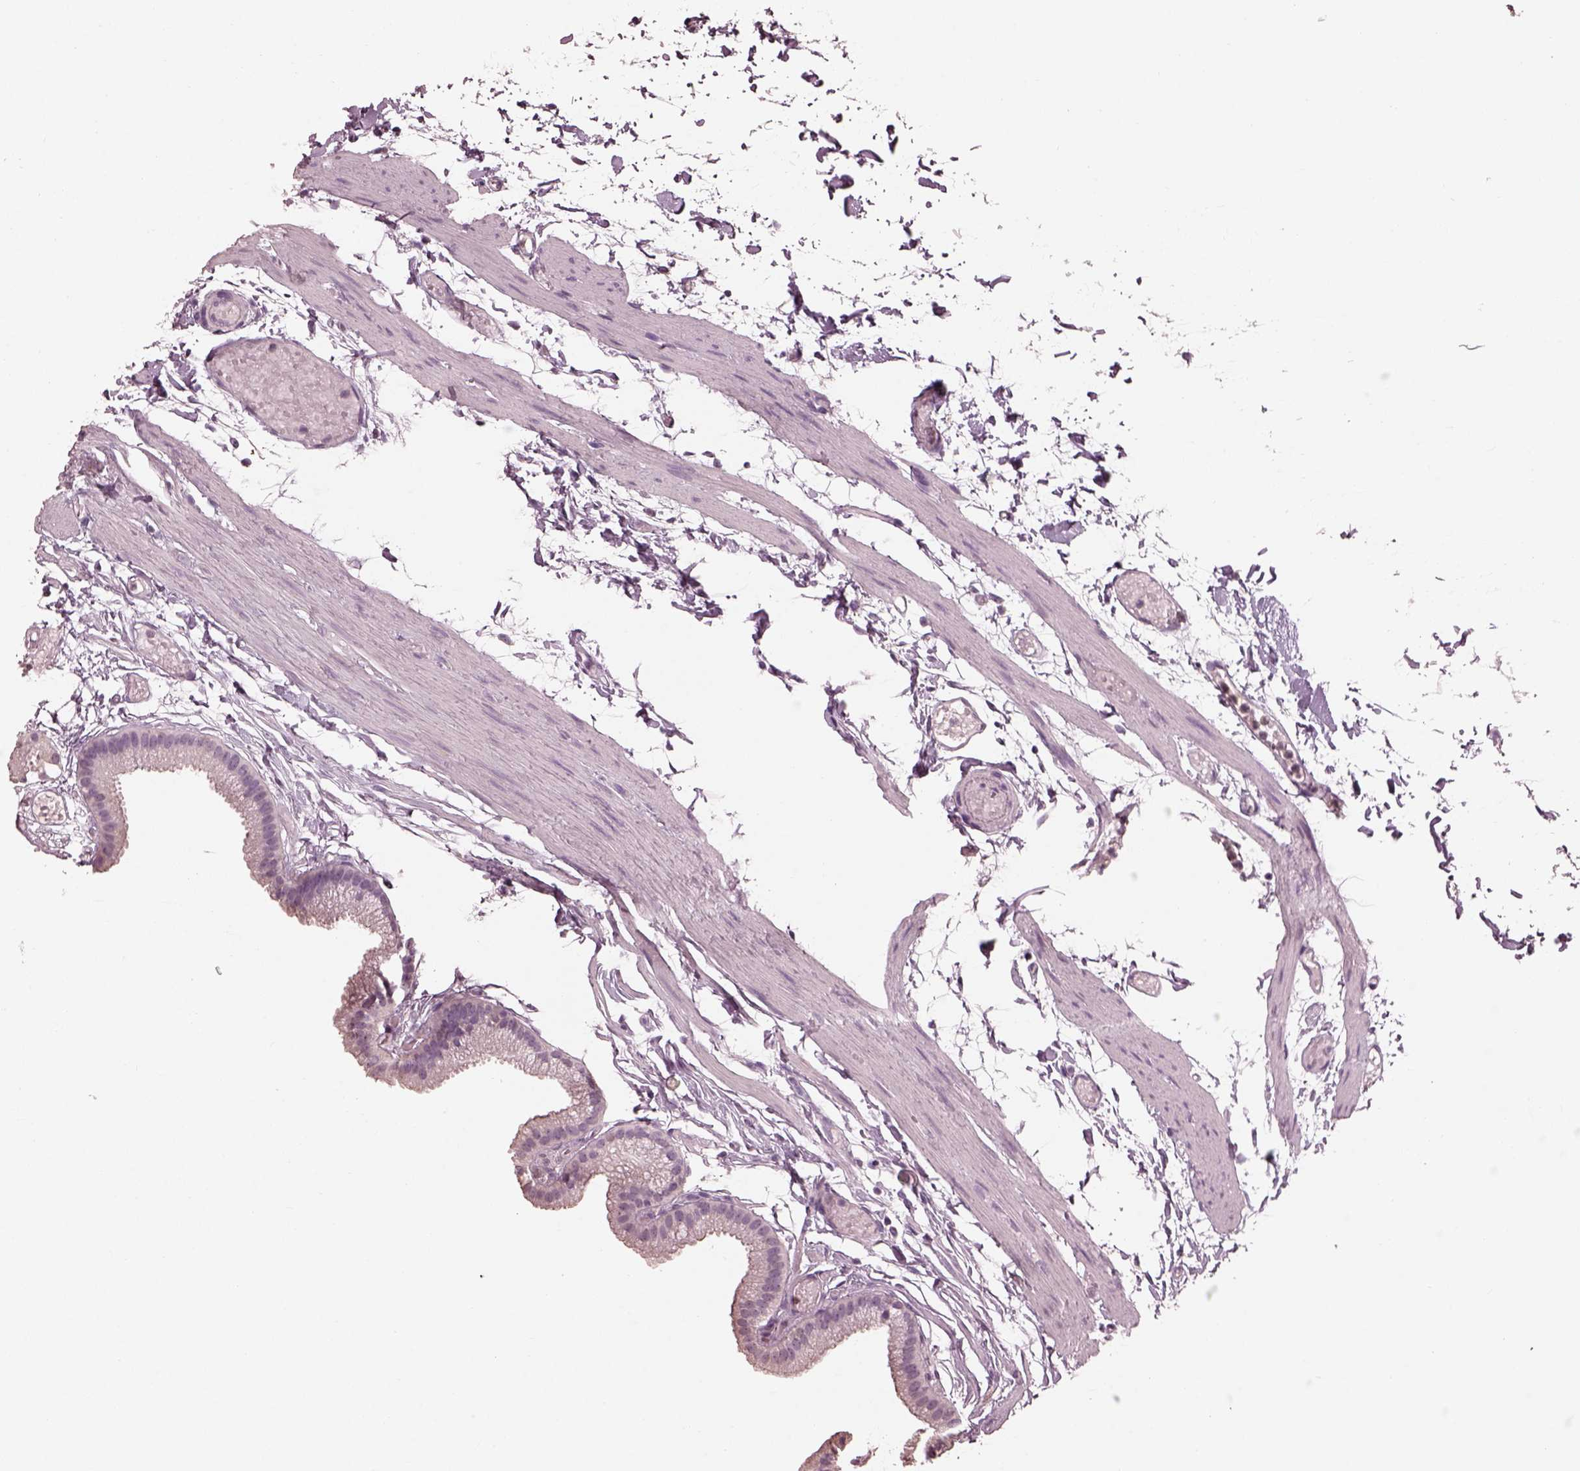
{"staining": {"intensity": "negative", "quantity": "none", "location": "none"}, "tissue": "gallbladder", "cell_type": "Glandular cells", "image_type": "normal", "snomed": [{"axis": "morphology", "description": "Normal tissue, NOS"}, {"axis": "topography", "description": "Gallbladder"}], "caption": "Protein analysis of benign gallbladder shows no significant staining in glandular cells. (Brightfield microscopy of DAB immunohistochemistry (IHC) at high magnification).", "gene": "TSKS", "patient": {"sex": "female", "age": 45}}